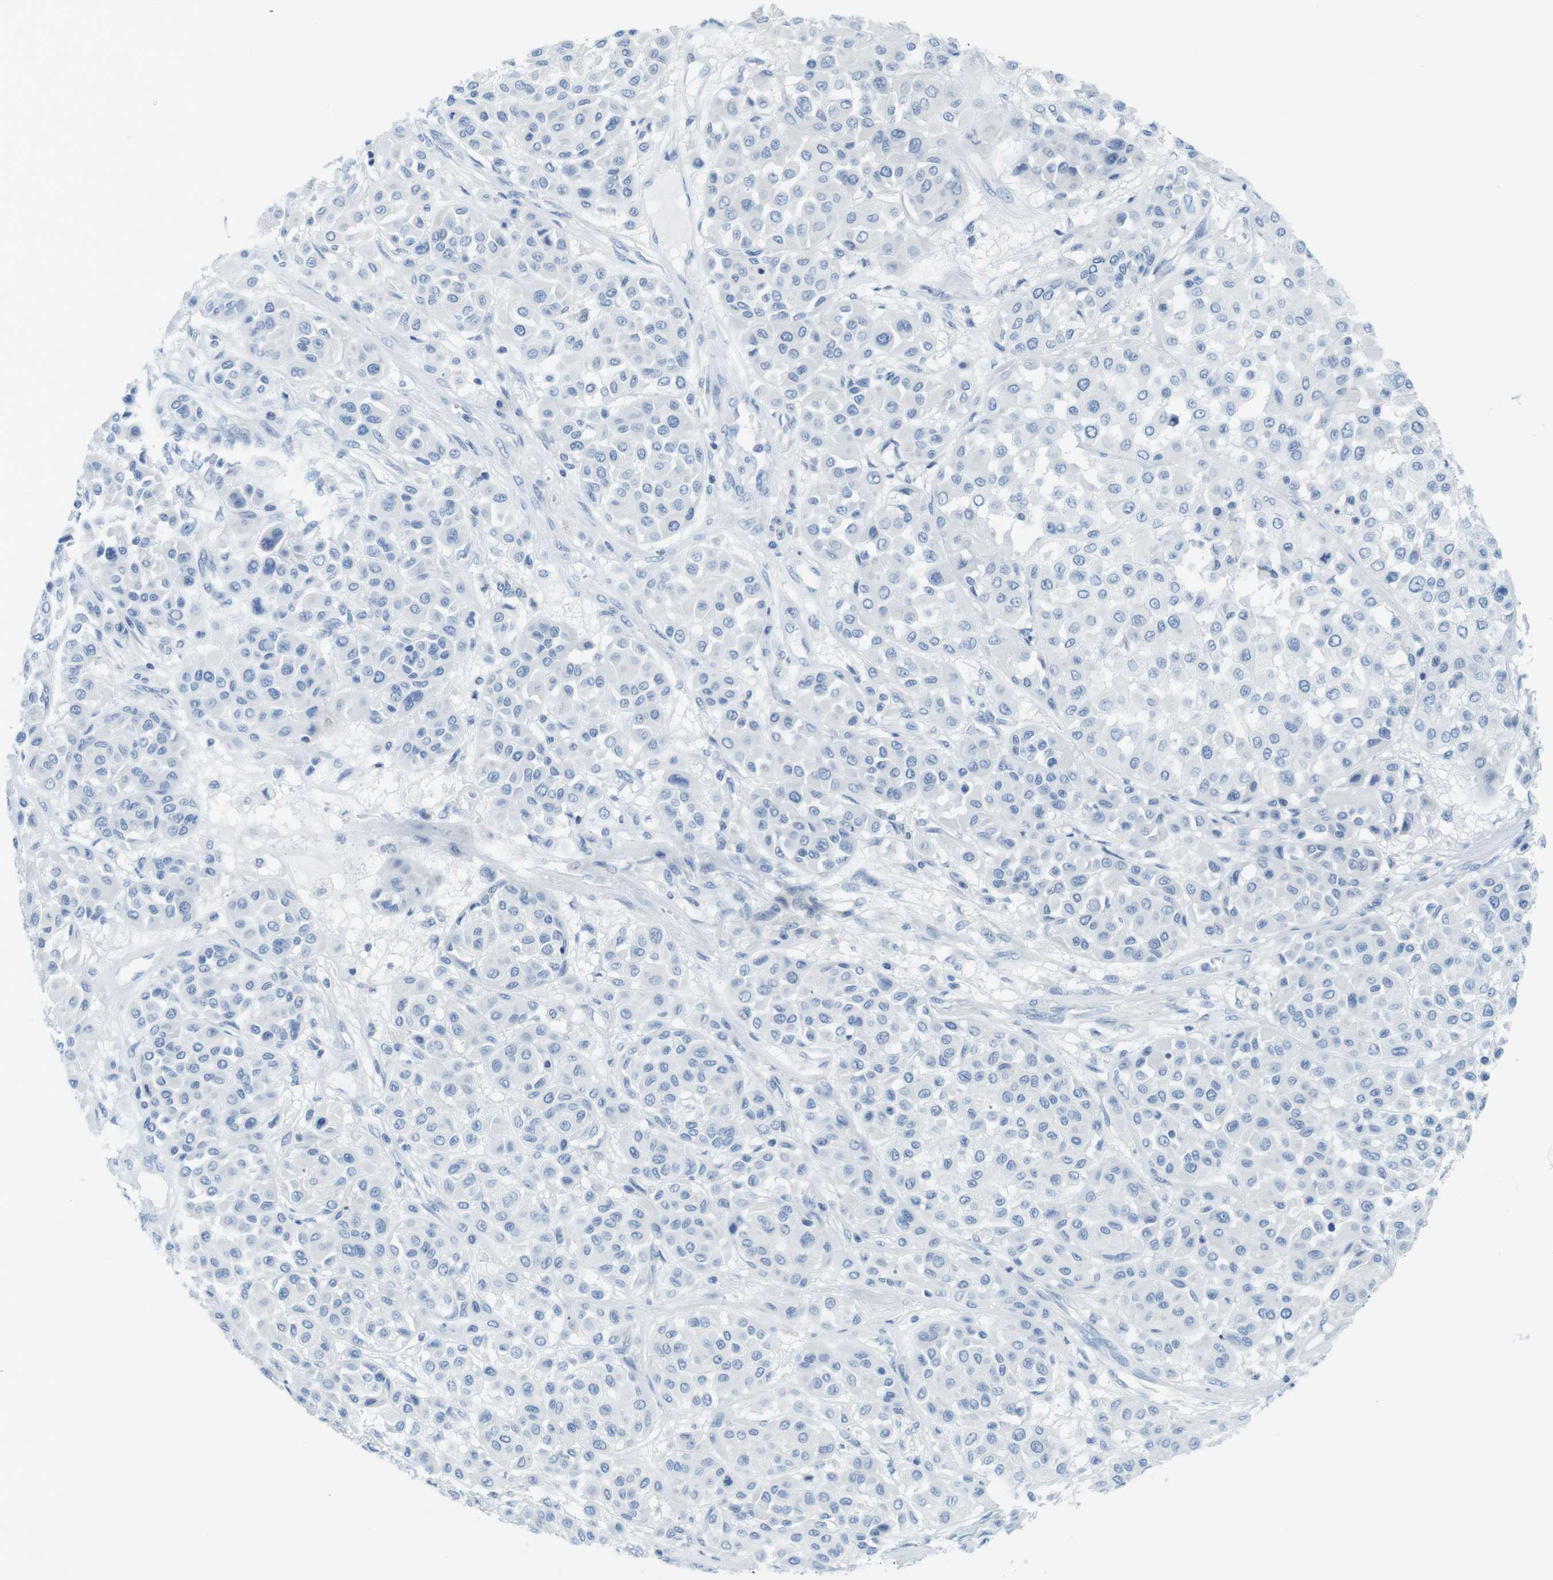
{"staining": {"intensity": "negative", "quantity": "none", "location": "none"}, "tissue": "melanoma", "cell_type": "Tumor cells", "image_type": "cancer", "snomed": [{"axis": "morphology", "description": "Malignant melanoma, Metastatic site"}, {"axis": "topography", "description": "Soft tissue"}], "caption": "DAB (3,3'-diaminobenzidine) immunohistochemical staining of human malignant melanoma (metastatic site) reveals no significant expression in tumor cells.", "gene": "ASIC5", "patient": {"sex": "male", "age": 41}}